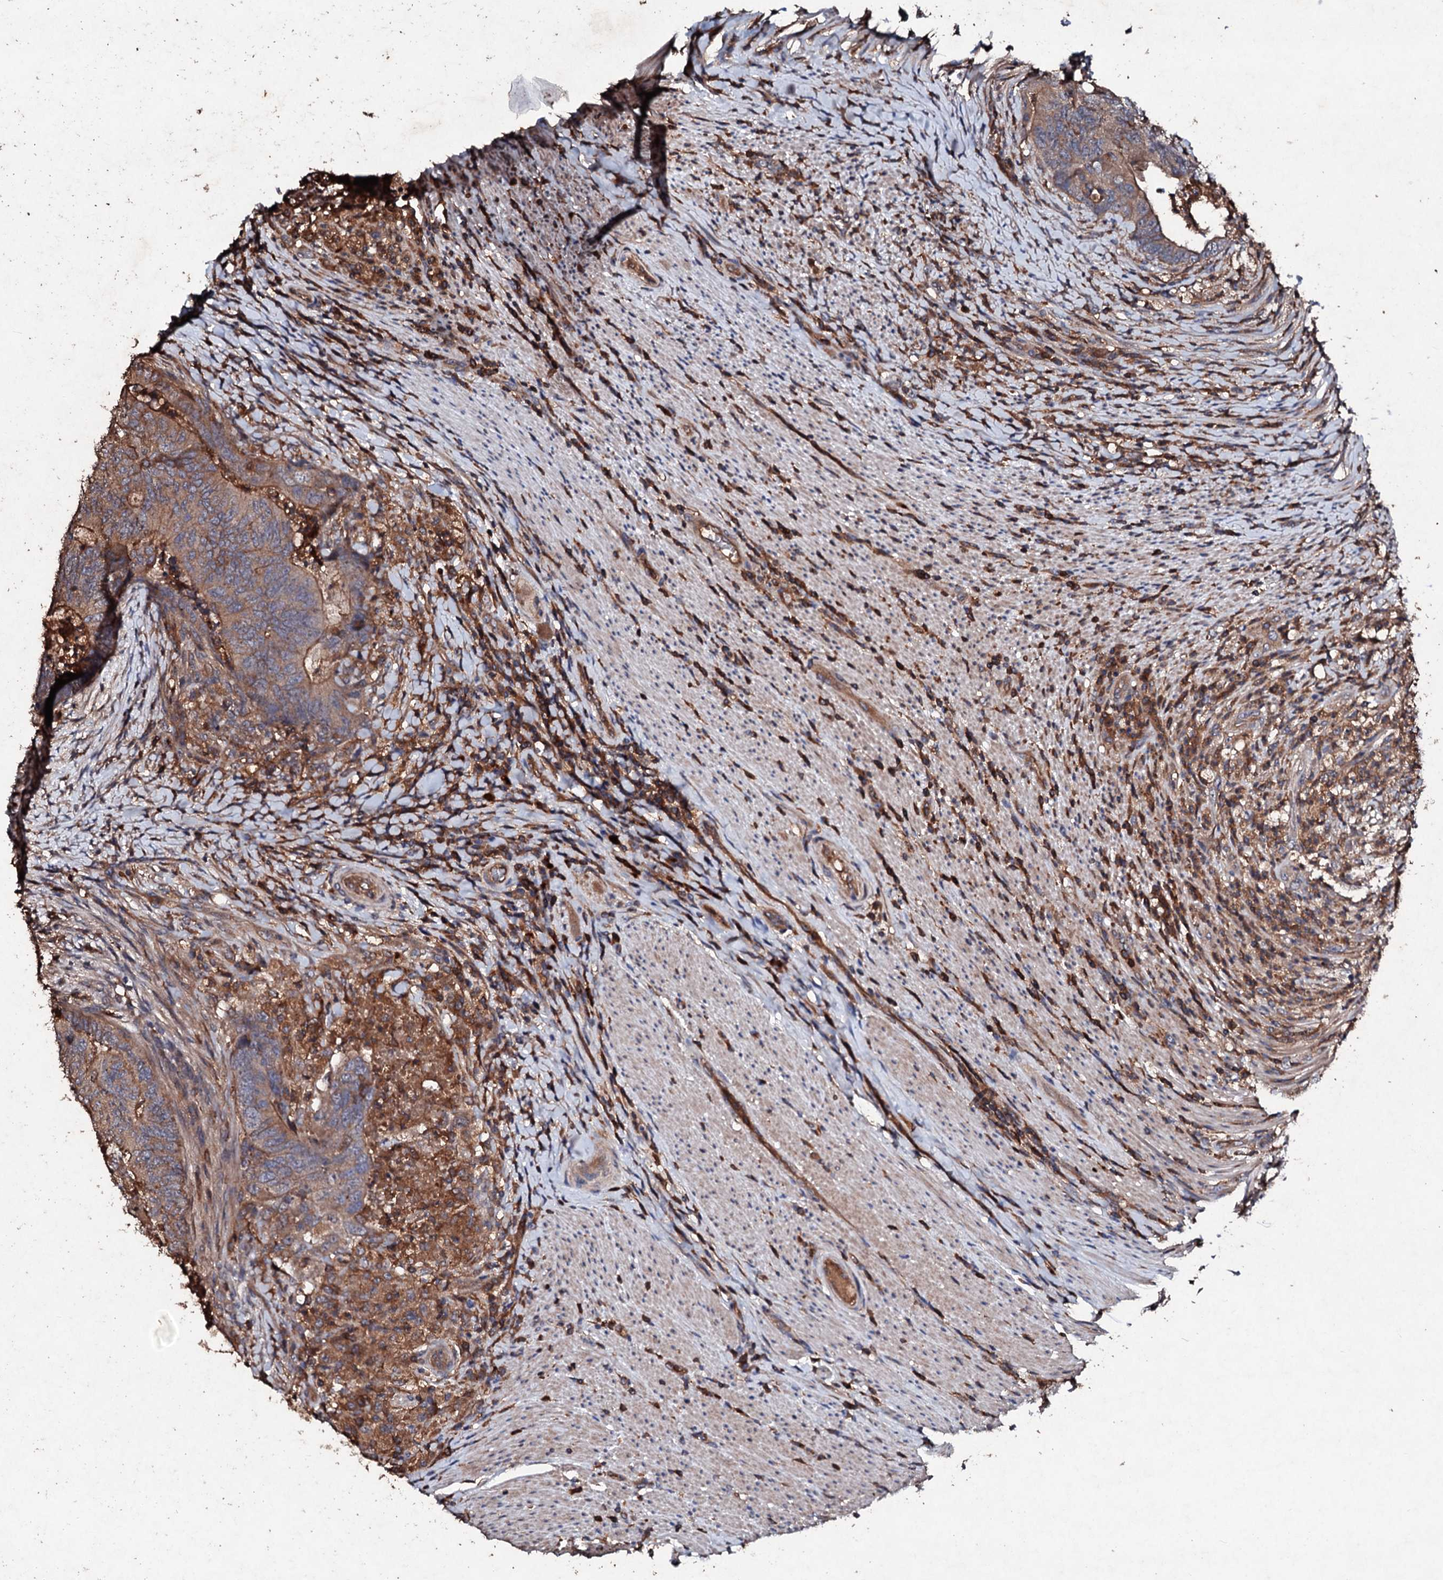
{"staining": {"intensity": "moderate", "quantity": ">75%", "location": "cytoplasmic/membranous"}, "tissue": "colorectal cancer", "cell_type": "Tumor cells", "image_type": "cancer", "snomed": [{"axis": "morphology", "description": "Adenocarcinoma, NOS"}, {"axis": "topography", "description": "Colon"}], "caption": "Immunohistochemical staining of human colorectal adenocarcinoma demonstrates medium levels of moderate cytoplasmic/membranous staining in approximately >75% of tumor cells.", "gene": "KERA", "patient": {"sex": "female", "age": 67}}